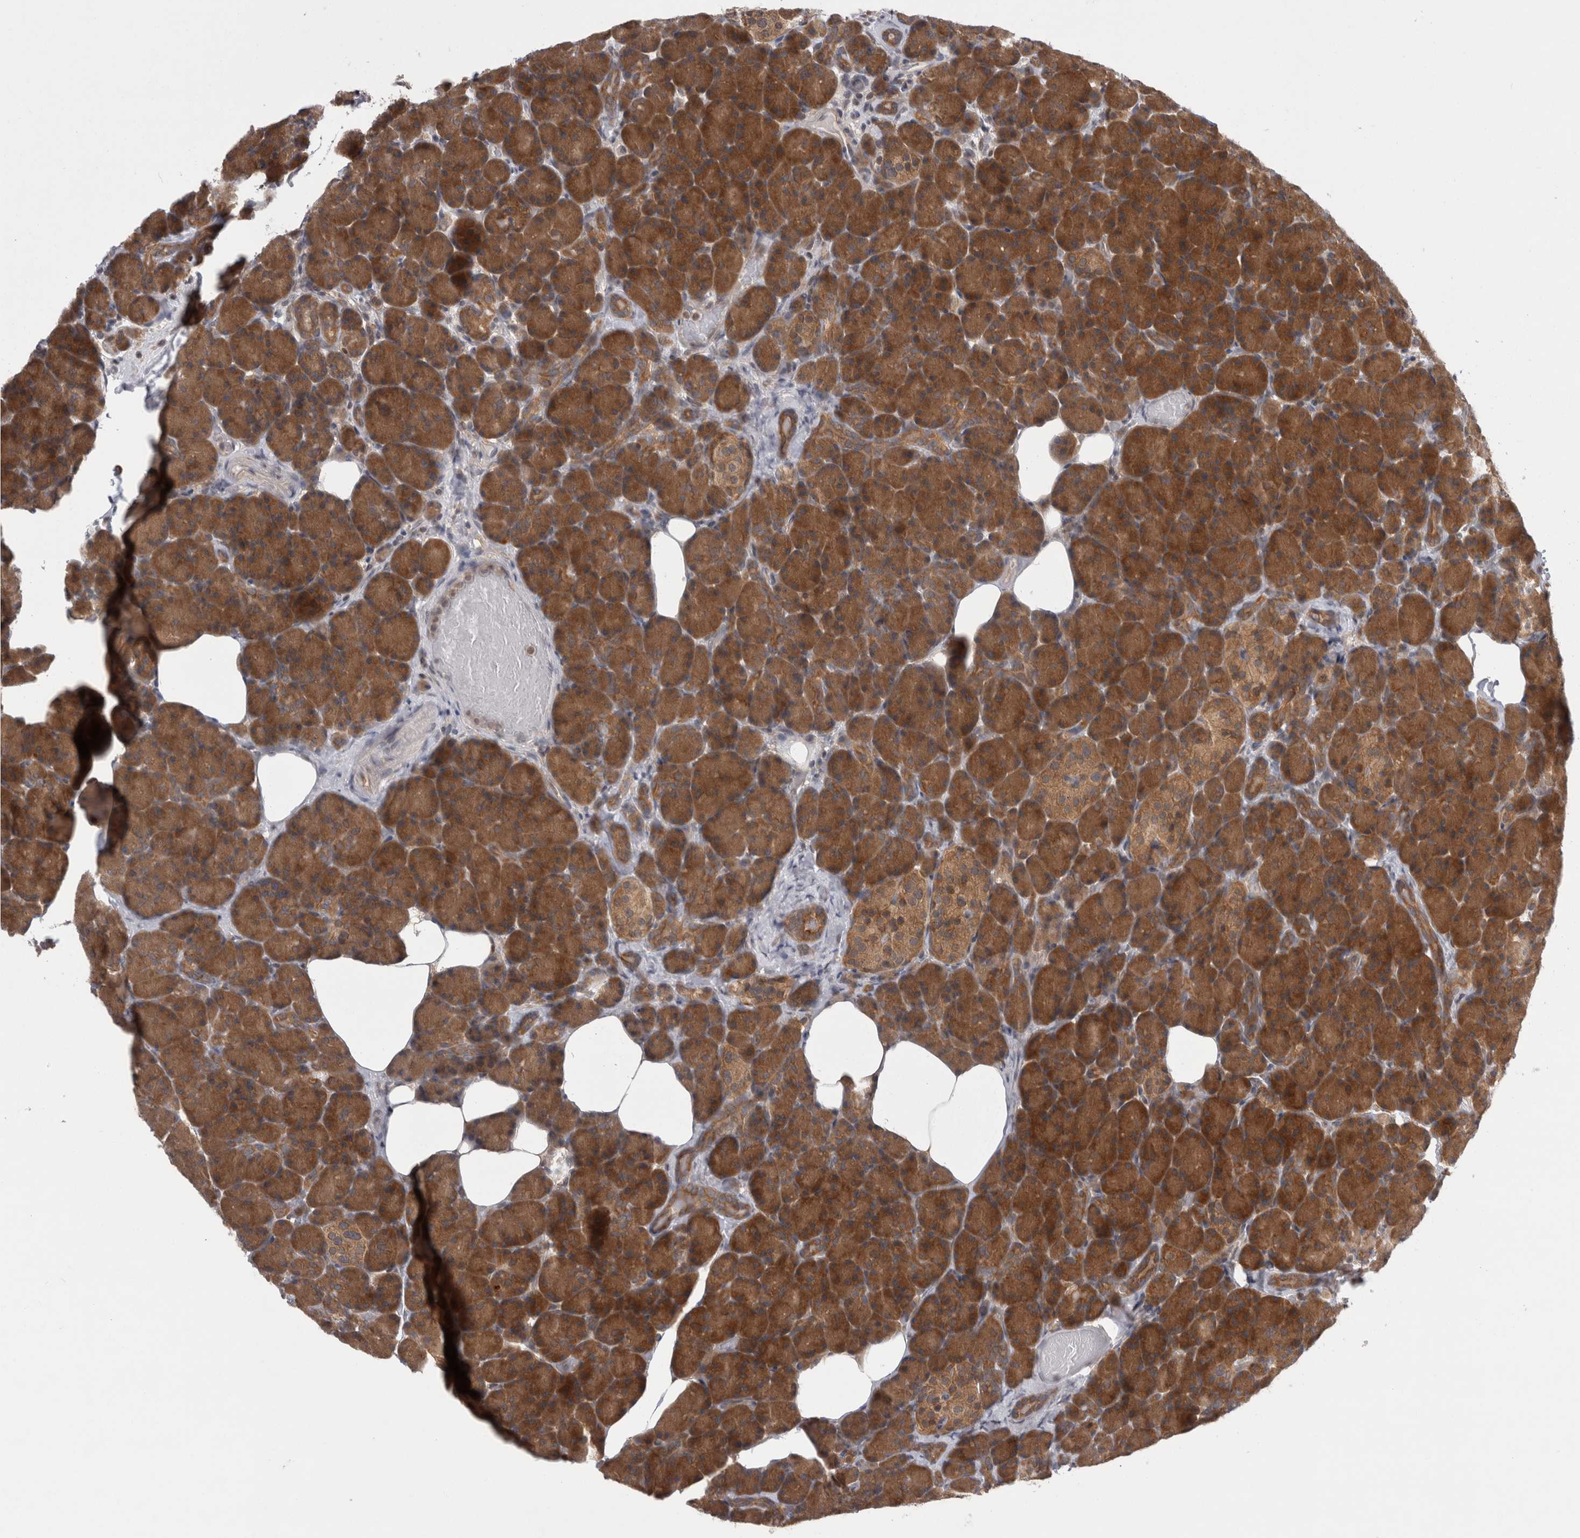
{"staining": {"intensity": "strong", "quantity": ">75%", "location": "cytoplasmic/membranous"}, "tissue": "pancreas", "cell_type": "Exocrine glandular cells", "image_type": "normal", "snomed": [{"axis": "morphology", "description": "Normal tissue, NOS"}, {"axis": "topography", "description": "Pancreas"}], "caption": "Protein staining demonstrates strong cytoplasmic/membranous expression in about >75% of exocrine glandular cells in benign pancreas. (brown staining indicates protein expression, while blue staining denotes nuclei).", "gene": "PSMB2", "patient": {"sex": "female", "age": 43}}